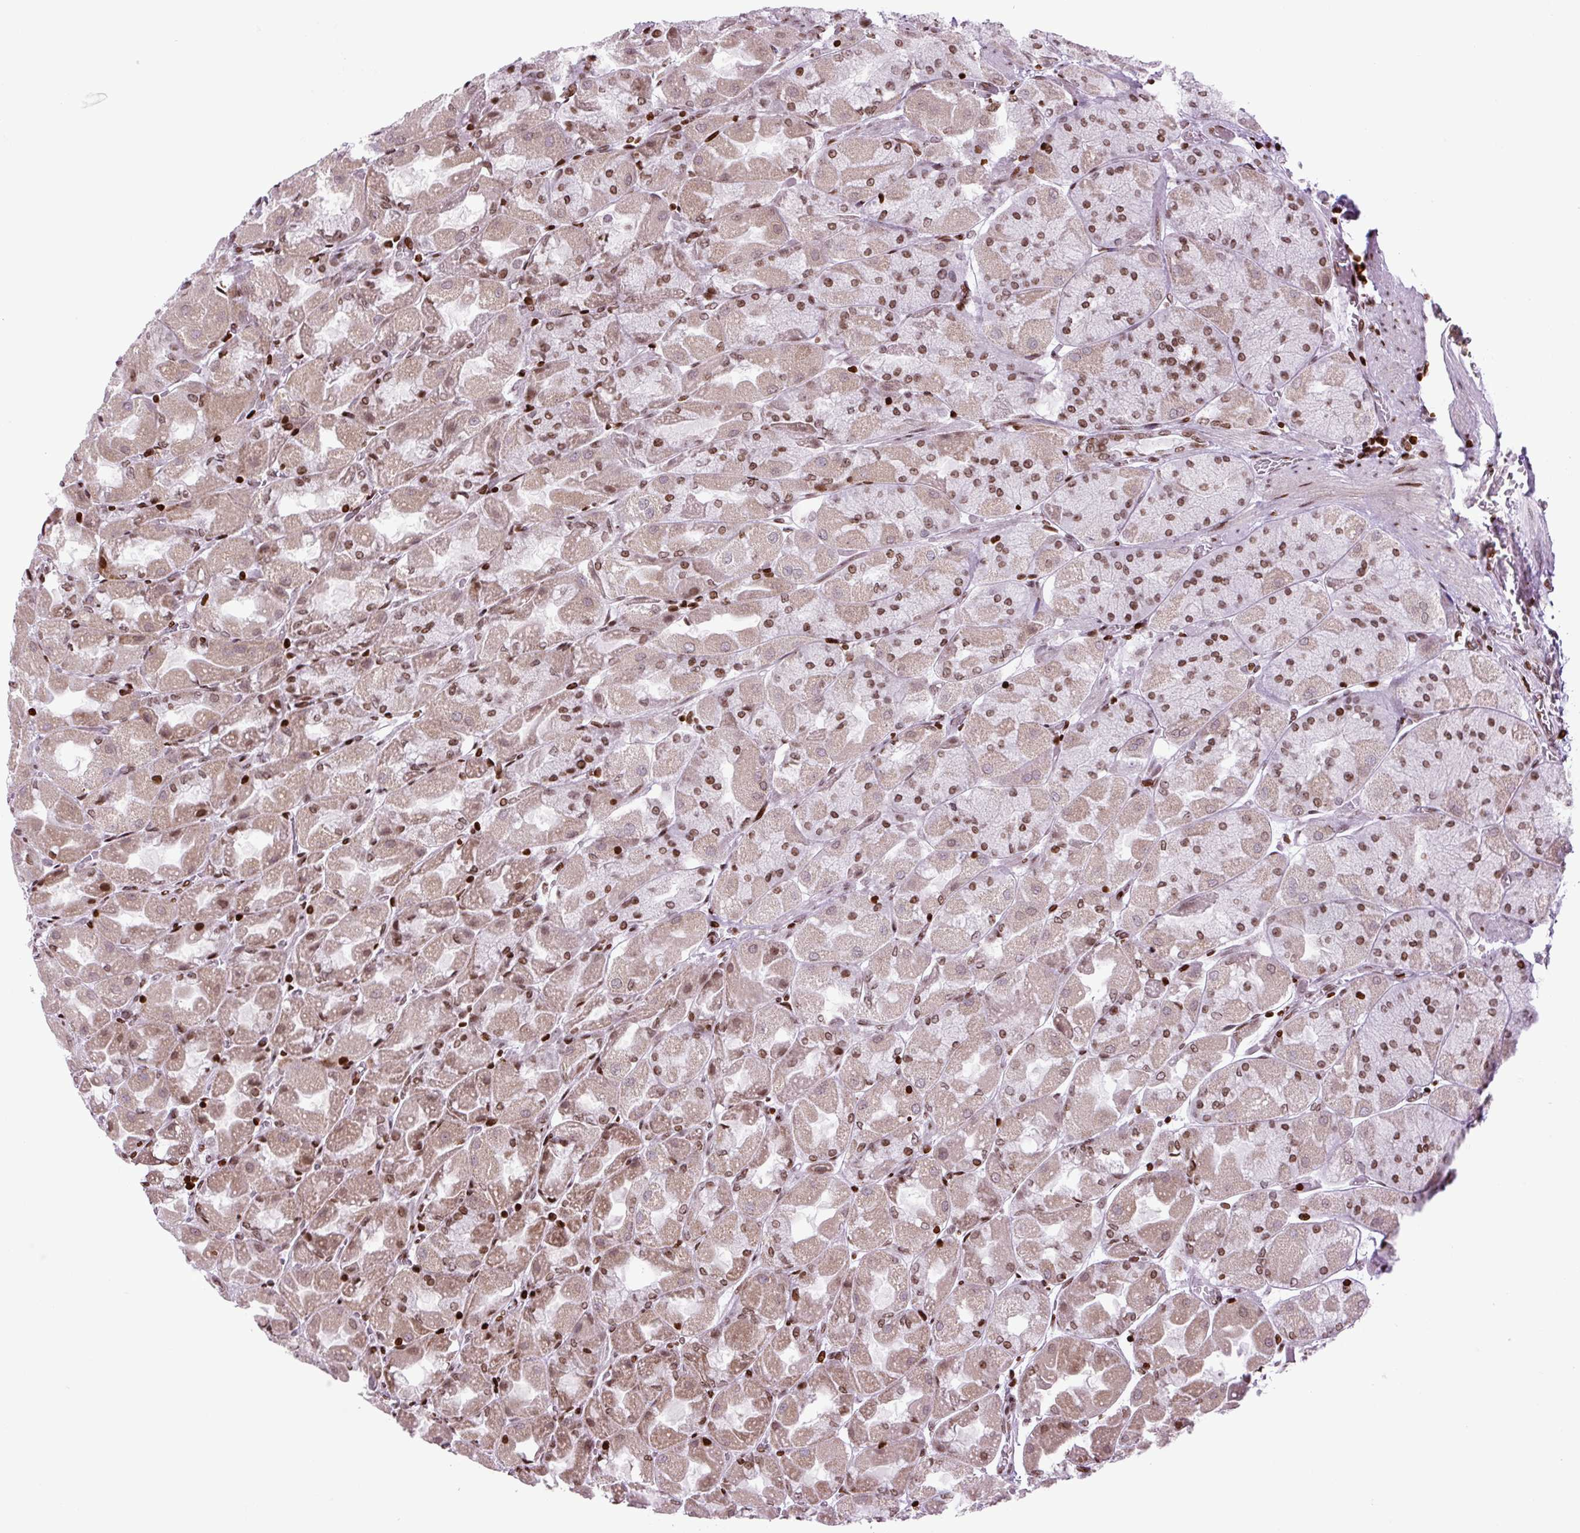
{"staining": {"intensity": "strong", "quantity": "25%-75%", "location": "cytoplasmic/membranous,nuclear"}, "tissue": "stomach", "cell_type": "Glandular cells", "image_type": "normal", "snomed": [{"axis": "morphology", "description": "Normal tissue, NOS"}, {"axis": "topography", "description": "Stomach"}], "caption": "Strong cytoplasmic/membranous,nuclear expression is seen in about 25%-75% of glandular cells in benign stomach. (DAB (3,3'-diaminobenzidine) IHC, brown staining for protein, blue staining for nuclei).", "gene": "H1", "patient": {"sex": "female", "age": 61}}